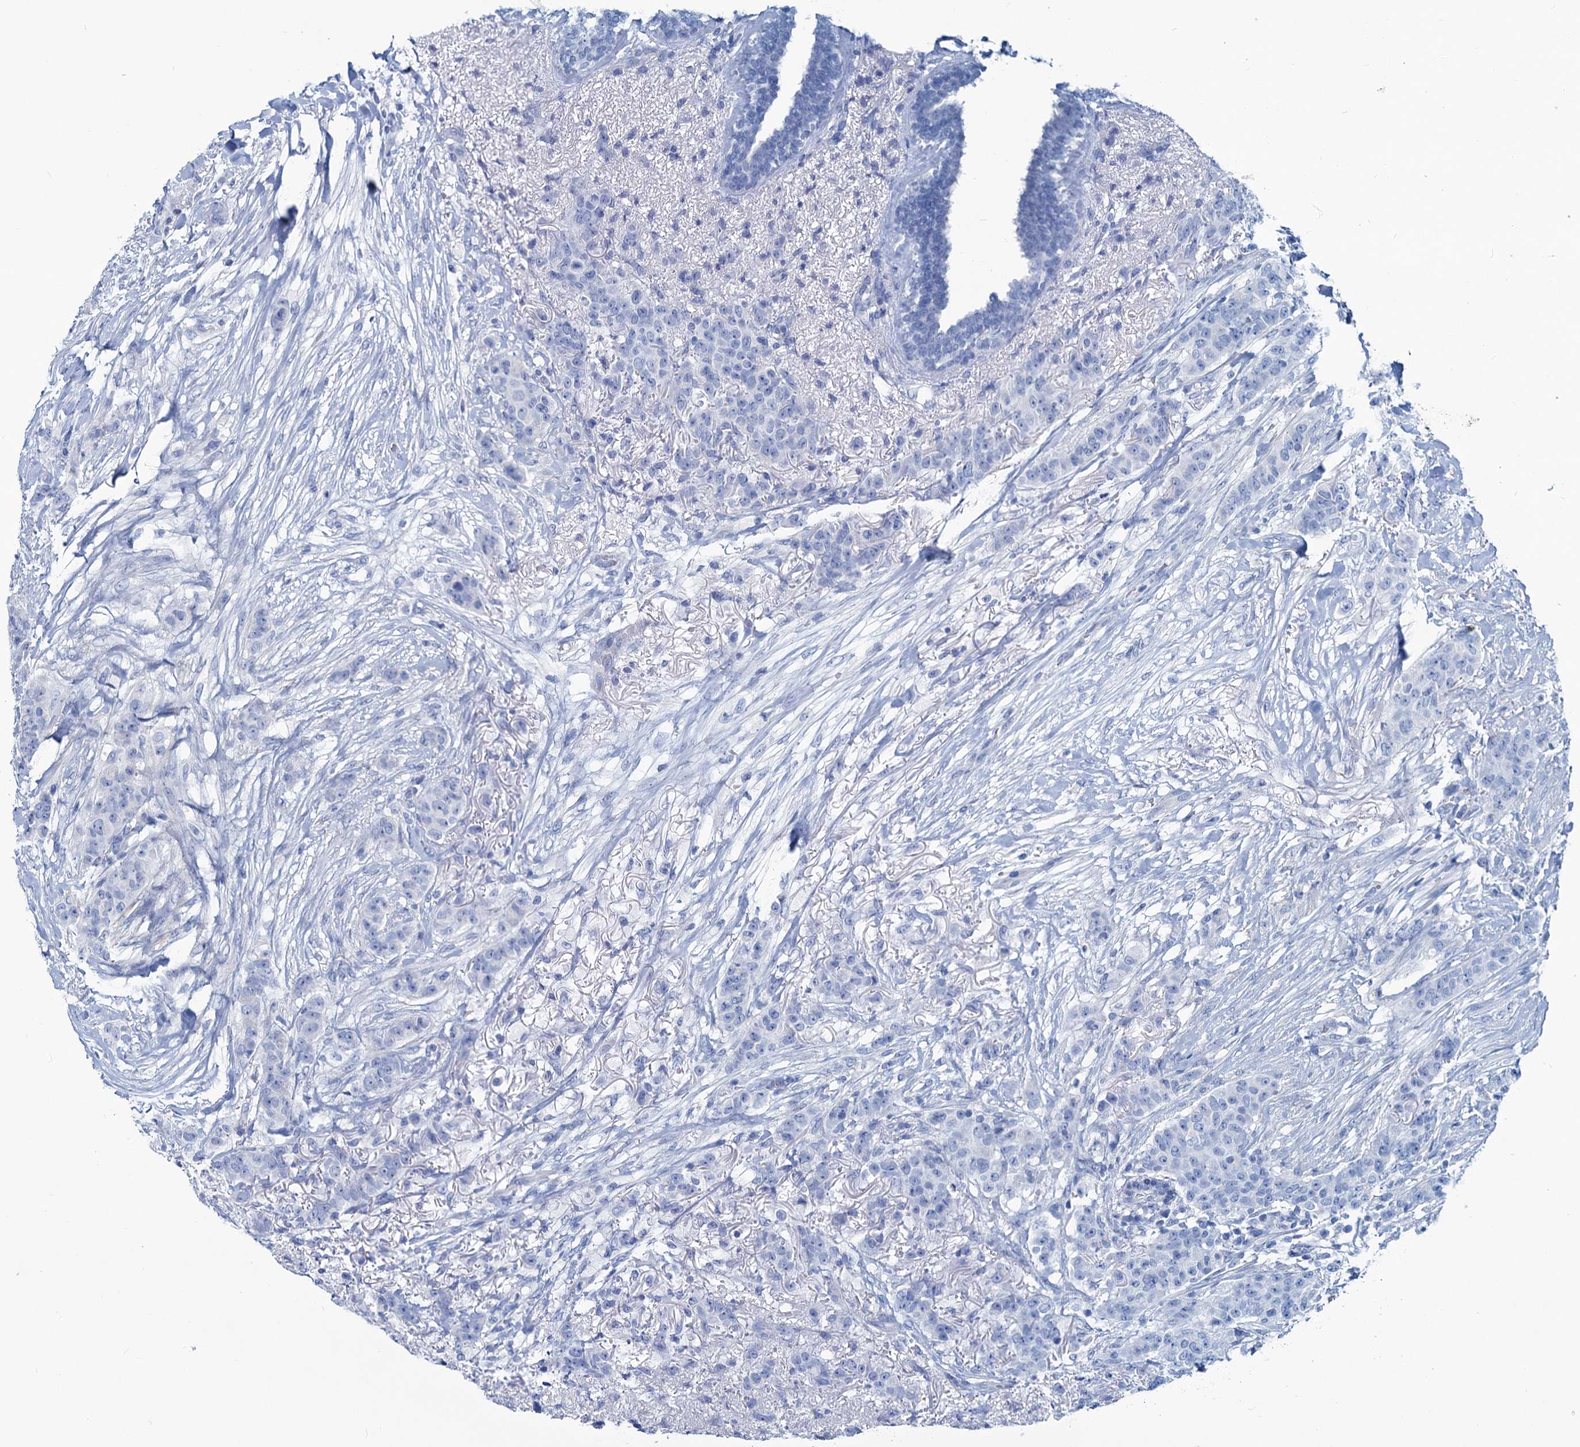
{"staining": {"intensity": "negative", "quantity": "none", "location": "none"}, "tissue": "breast cancer", "cell_type": "Tumor cells", "image_type": "cancer", "snomed": [{"axis": "morphology", "description": "Duct carcinoma"}, {"axis": "topography", "description": "Breast"}], "caption": "Image shows no significant protein positivity in tumor cells of breast cancer.", "gene": "SLC1A3", "patient": {"sex": "female", "age": 40}}